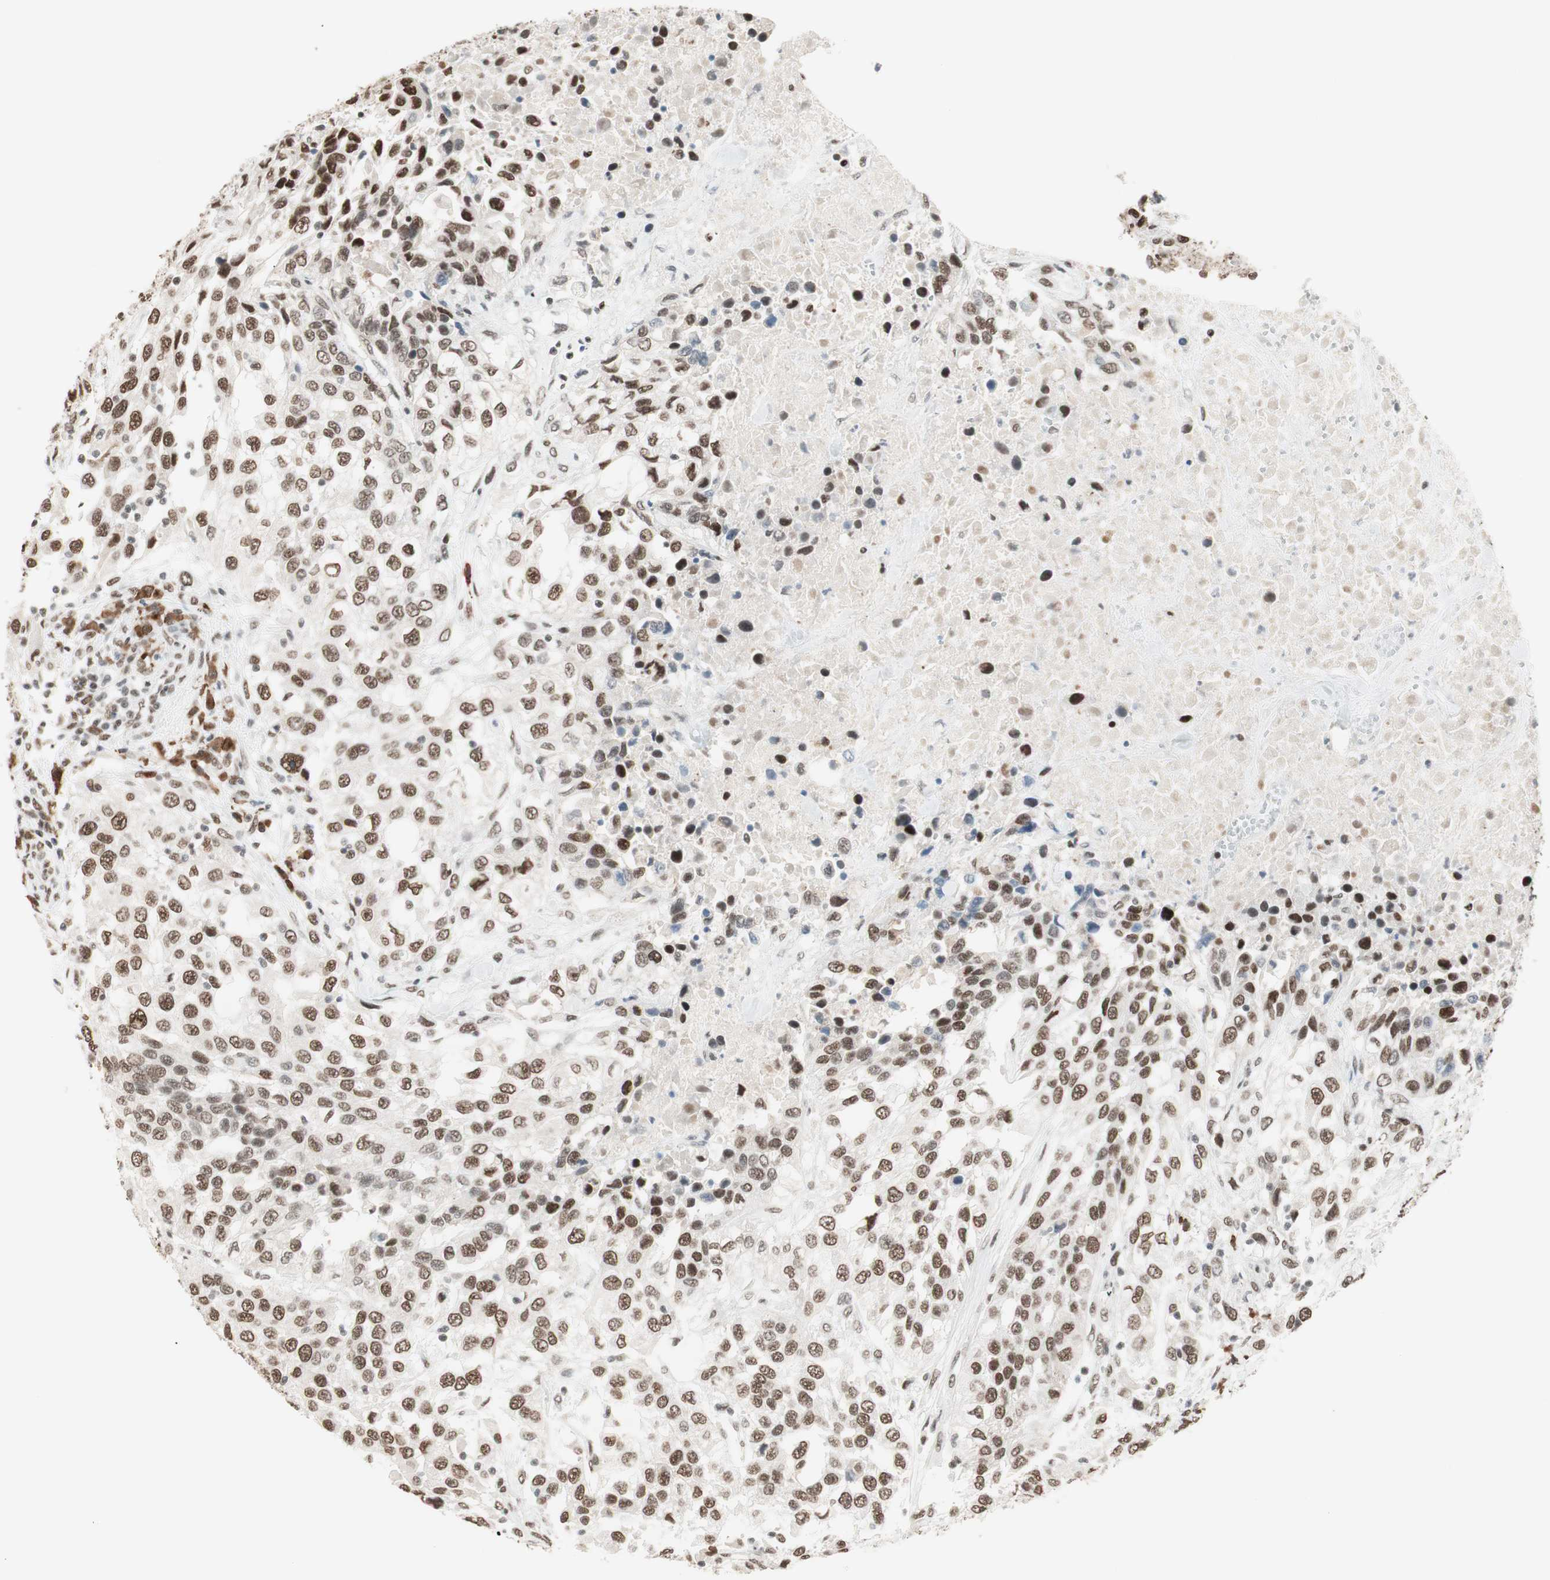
{"staining": {"intensity": "moderate", "quantity": ">75%", "location": "nuclear"}, "tissue": "urothelial cancer", "cell_type": "Tumor cells", "image_type": "cancer", "snomed": [{"axis": "morphology", "description": "Urothelial carcinoma, High grade"}, {"axis": "topography", "description": "Urinary bladder"}], "caption": "Immunohistochemical staining of high-grade urothelial carcinoma exhibits moderate nuclear protein staining in about >75% of tumor cells.", "gene": "SMARCE1", "patient": {"sex": "female", "age": 80}}